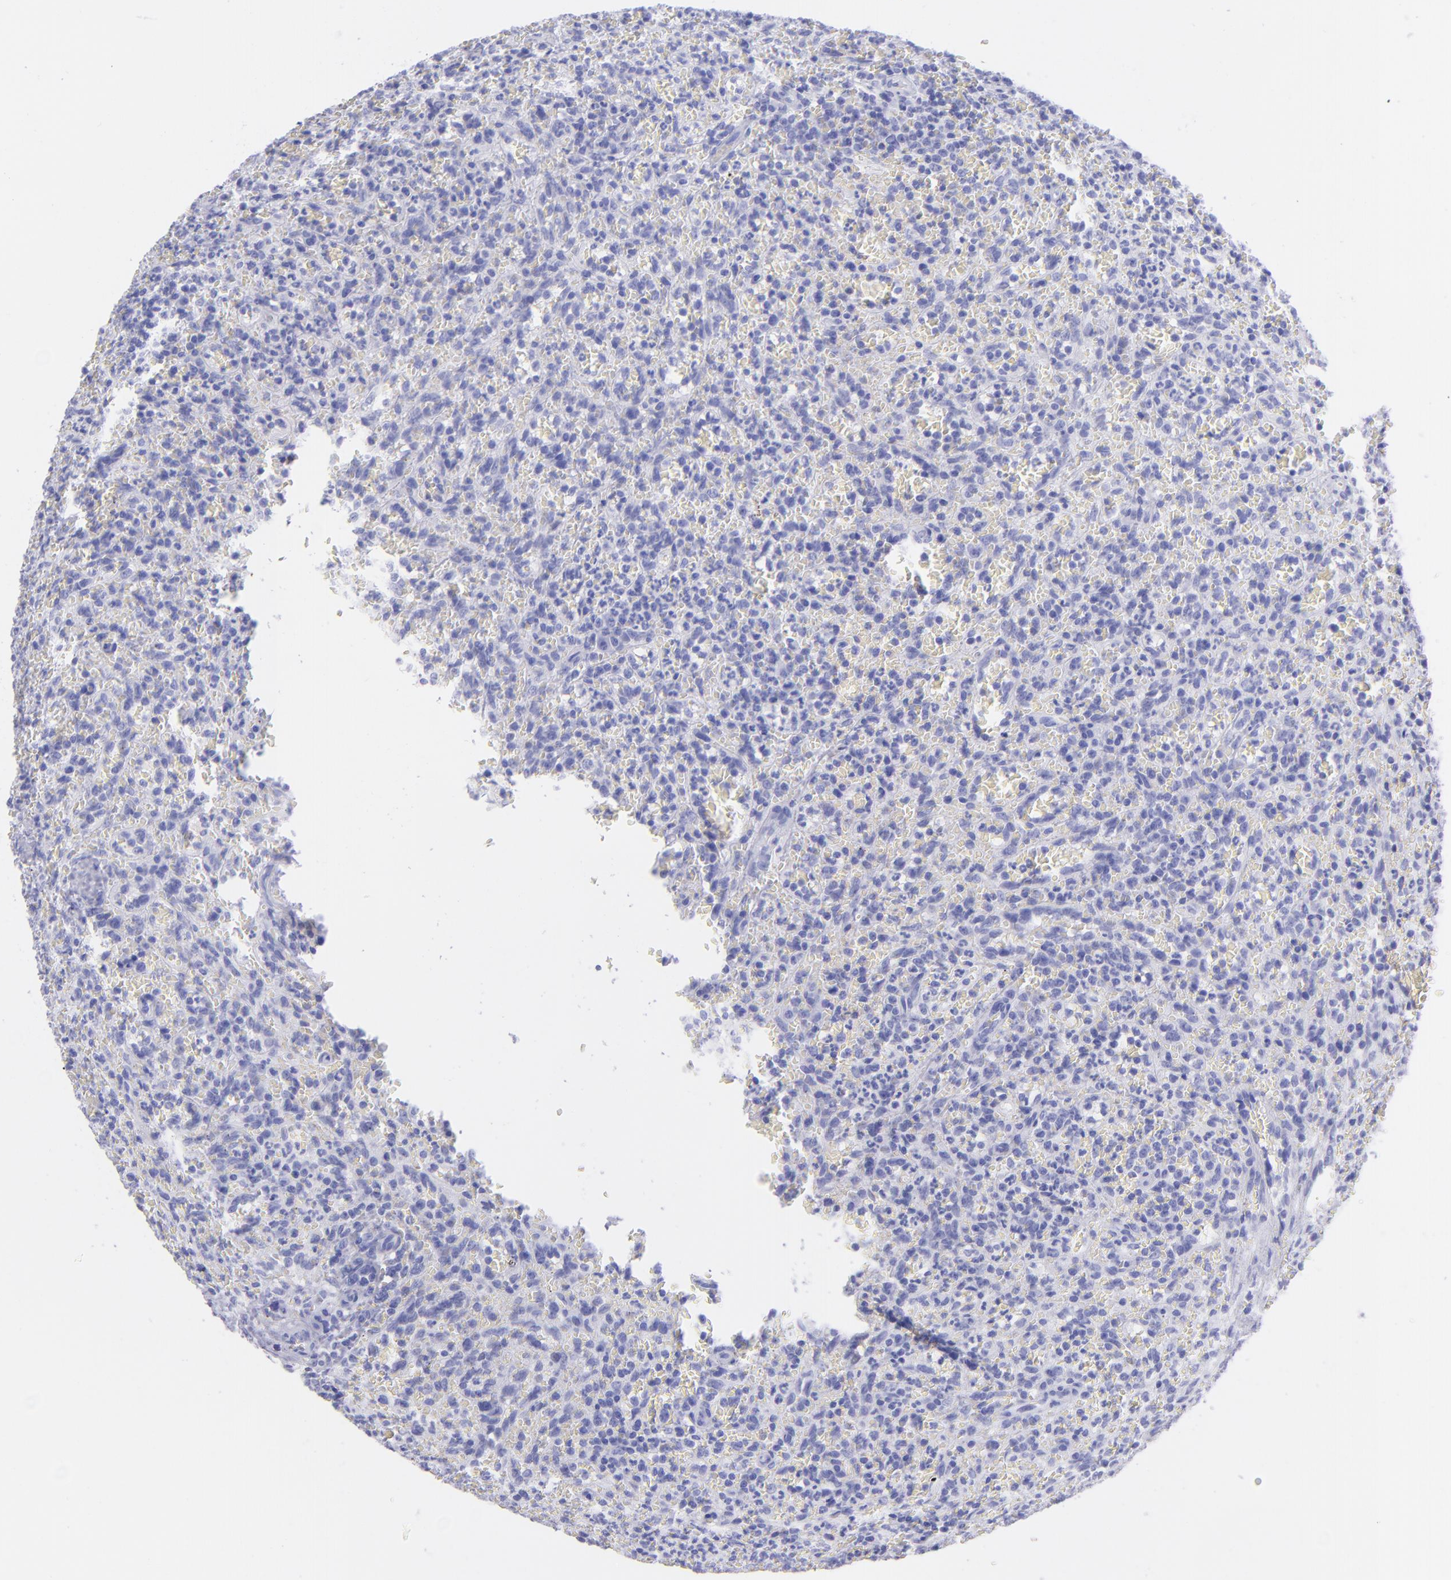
{"staining": {"intensity": "negative", "quantity": "none", "location": "none"}, "tissue": "lymphoma", "cell_type": "Tumor cells", "image_type": "cancer", "snomed": [{"axis": "morphology", "description": "Malignant lymphoma, non-Hodgkin's type, Low grade"}, {"axis": "topography", "description": "Spleen"}], "caption": "DAB (3,3'-diaminobenzidine) immunohistochemical staining of lymphoma shows no significant expression in tumor cells.", "gene": "SLC1A3", "patient": {"sex": "female", "age": 64}}